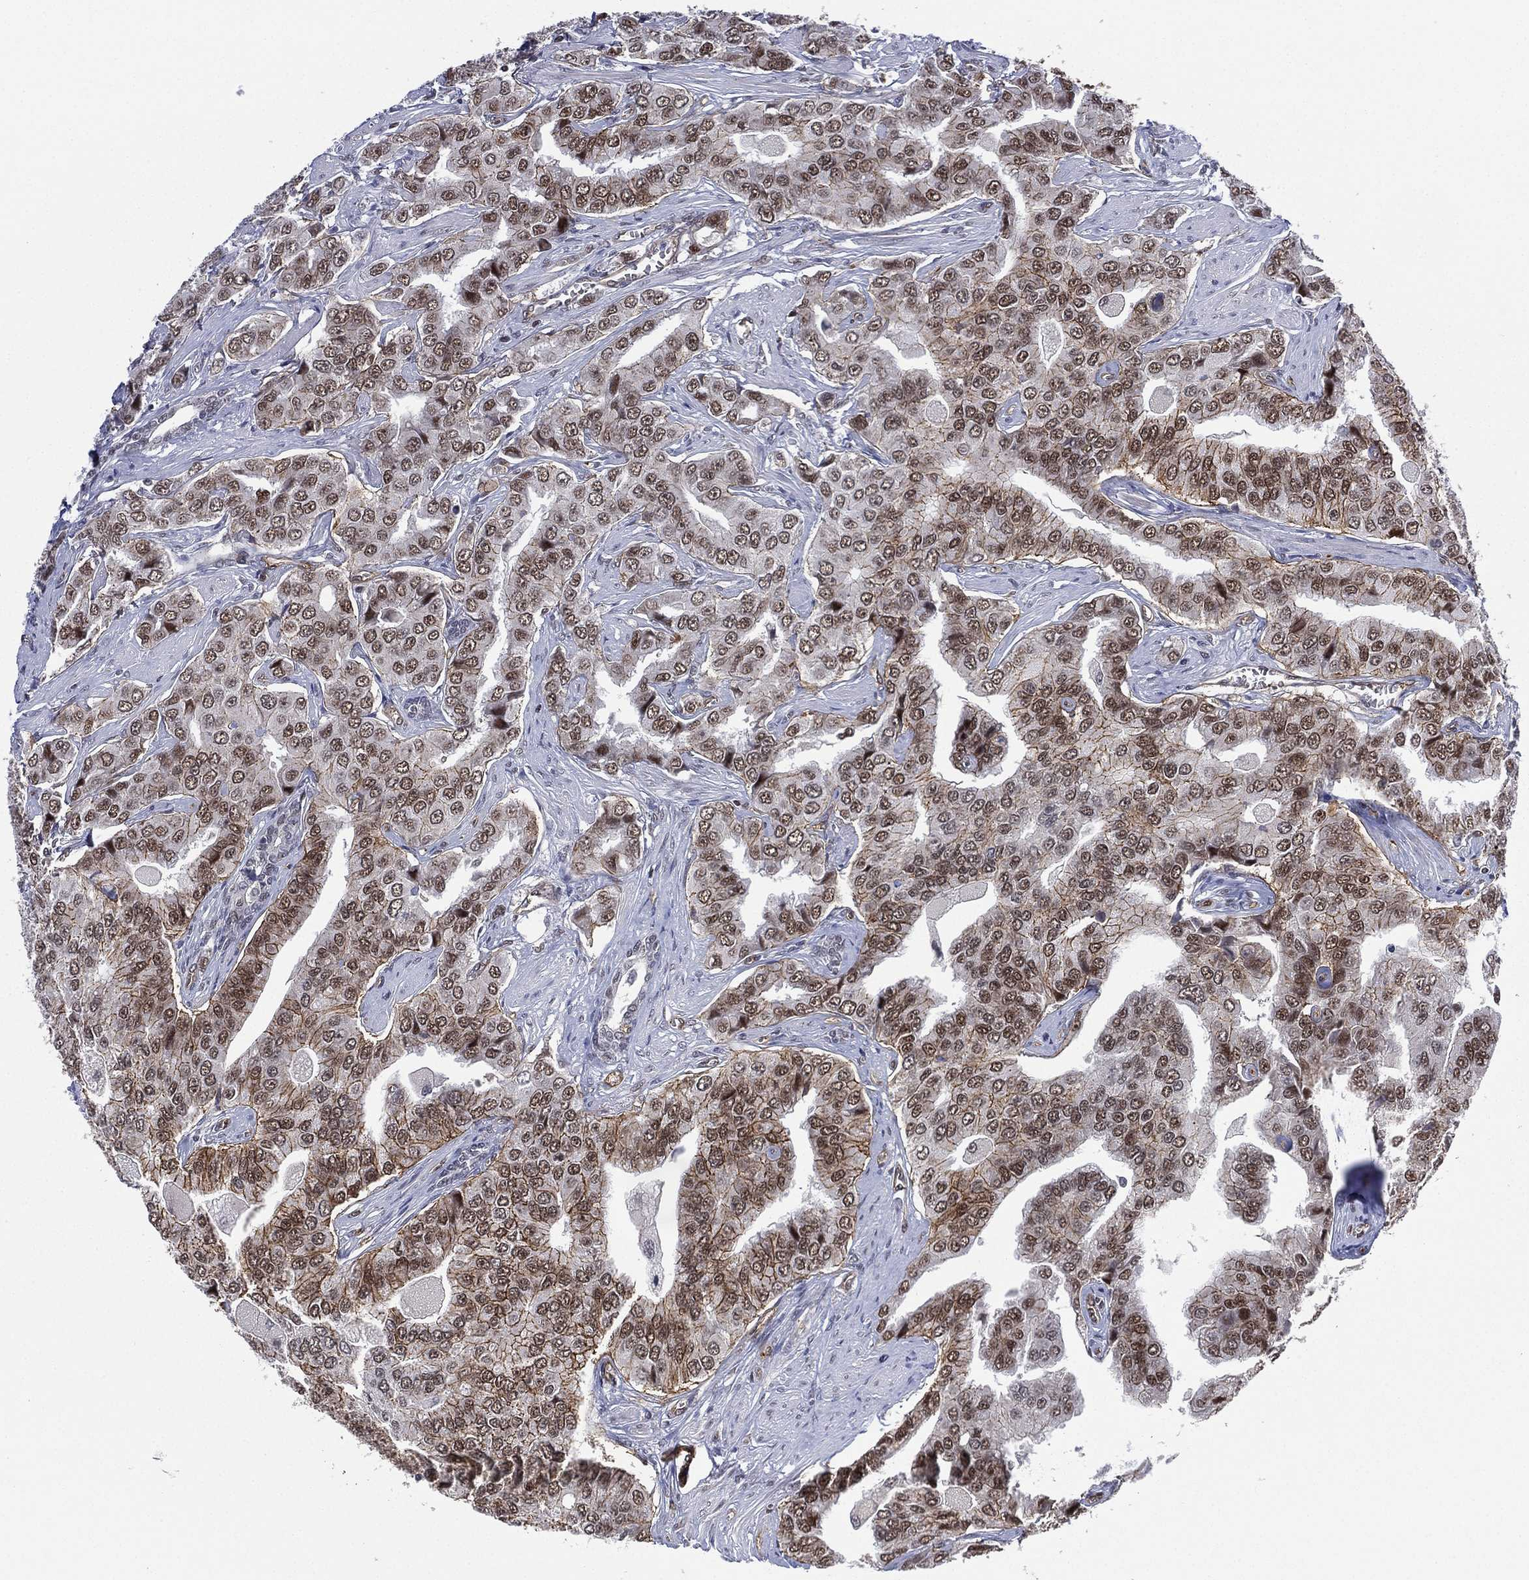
{"staining": {"intensity": "strong", "quantity": "25%-75%", "location": "nuclear"}, "tissue": "prostate cancer", "cell_type": "Tumor cells", "image_type": "cancer", "snomed": [{"axis": "morphology", "description": "Adenocarcinoma, NOS"}, {"axis": "topography", "description": "Prostate and seminal vesicle, NOS"}, {"axis": "topography", "description": "Prostate"}], "caption": "Protein staining by IHC reveals strong nuclear staining in about 25%-75% of tumor cells in prostate adenocarcinoma. The staining was performed using DAB (3,3'-diaminobenzidine), with brown indicating positive protein expression. Nuclei are stained blue with hematoxylin.", "gene": "GSE1", "patient": {"sex": "male", "age": 69}}